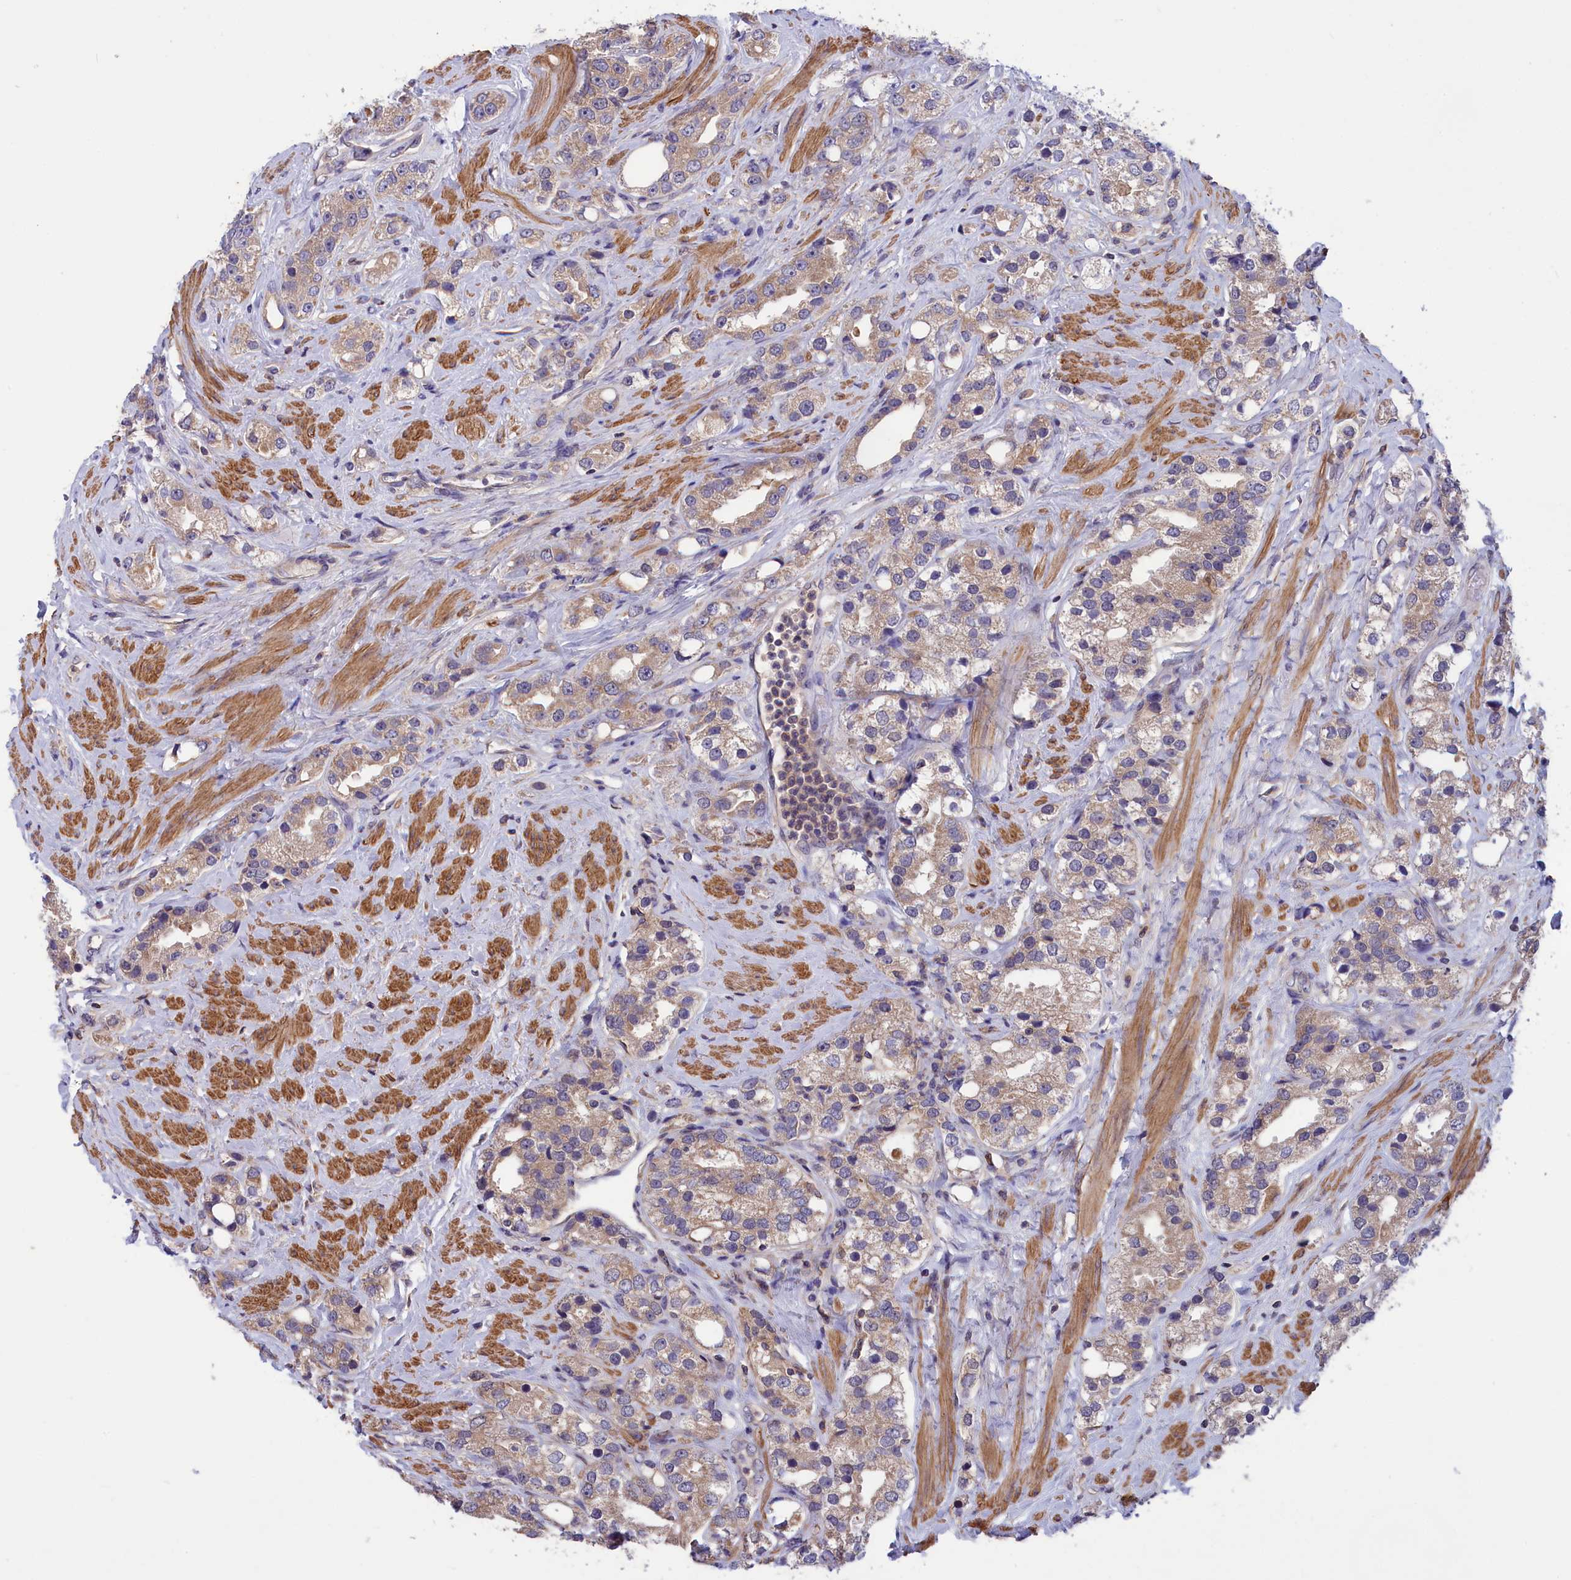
{"staining": {"intensity": "weak", "quantity": "25%-75%", "location": "cytoplasmic/membranous"}, "tissue": "prostate cancer", "cell_type": "Tumor cells", "image_type": "cancer", "snomed": [{"axis": "morphology", "description": "Adenocarcinoma, NOS"}, {"axis": "topography", "description": "Prostate"}], "caption": "The histopathology image displays staining of prostate cancer, revealing weak cytoplasmic/membranous protein staining (brown color) within tumor cells. (Stains: DAB (3,3'-diaminobenzidine) in brown, nuclei in blue, Microscopy: brightfield microscopy at high magnification).", "gene": "AMDHD2", "patient": {"sex": "male", "age": 79}}